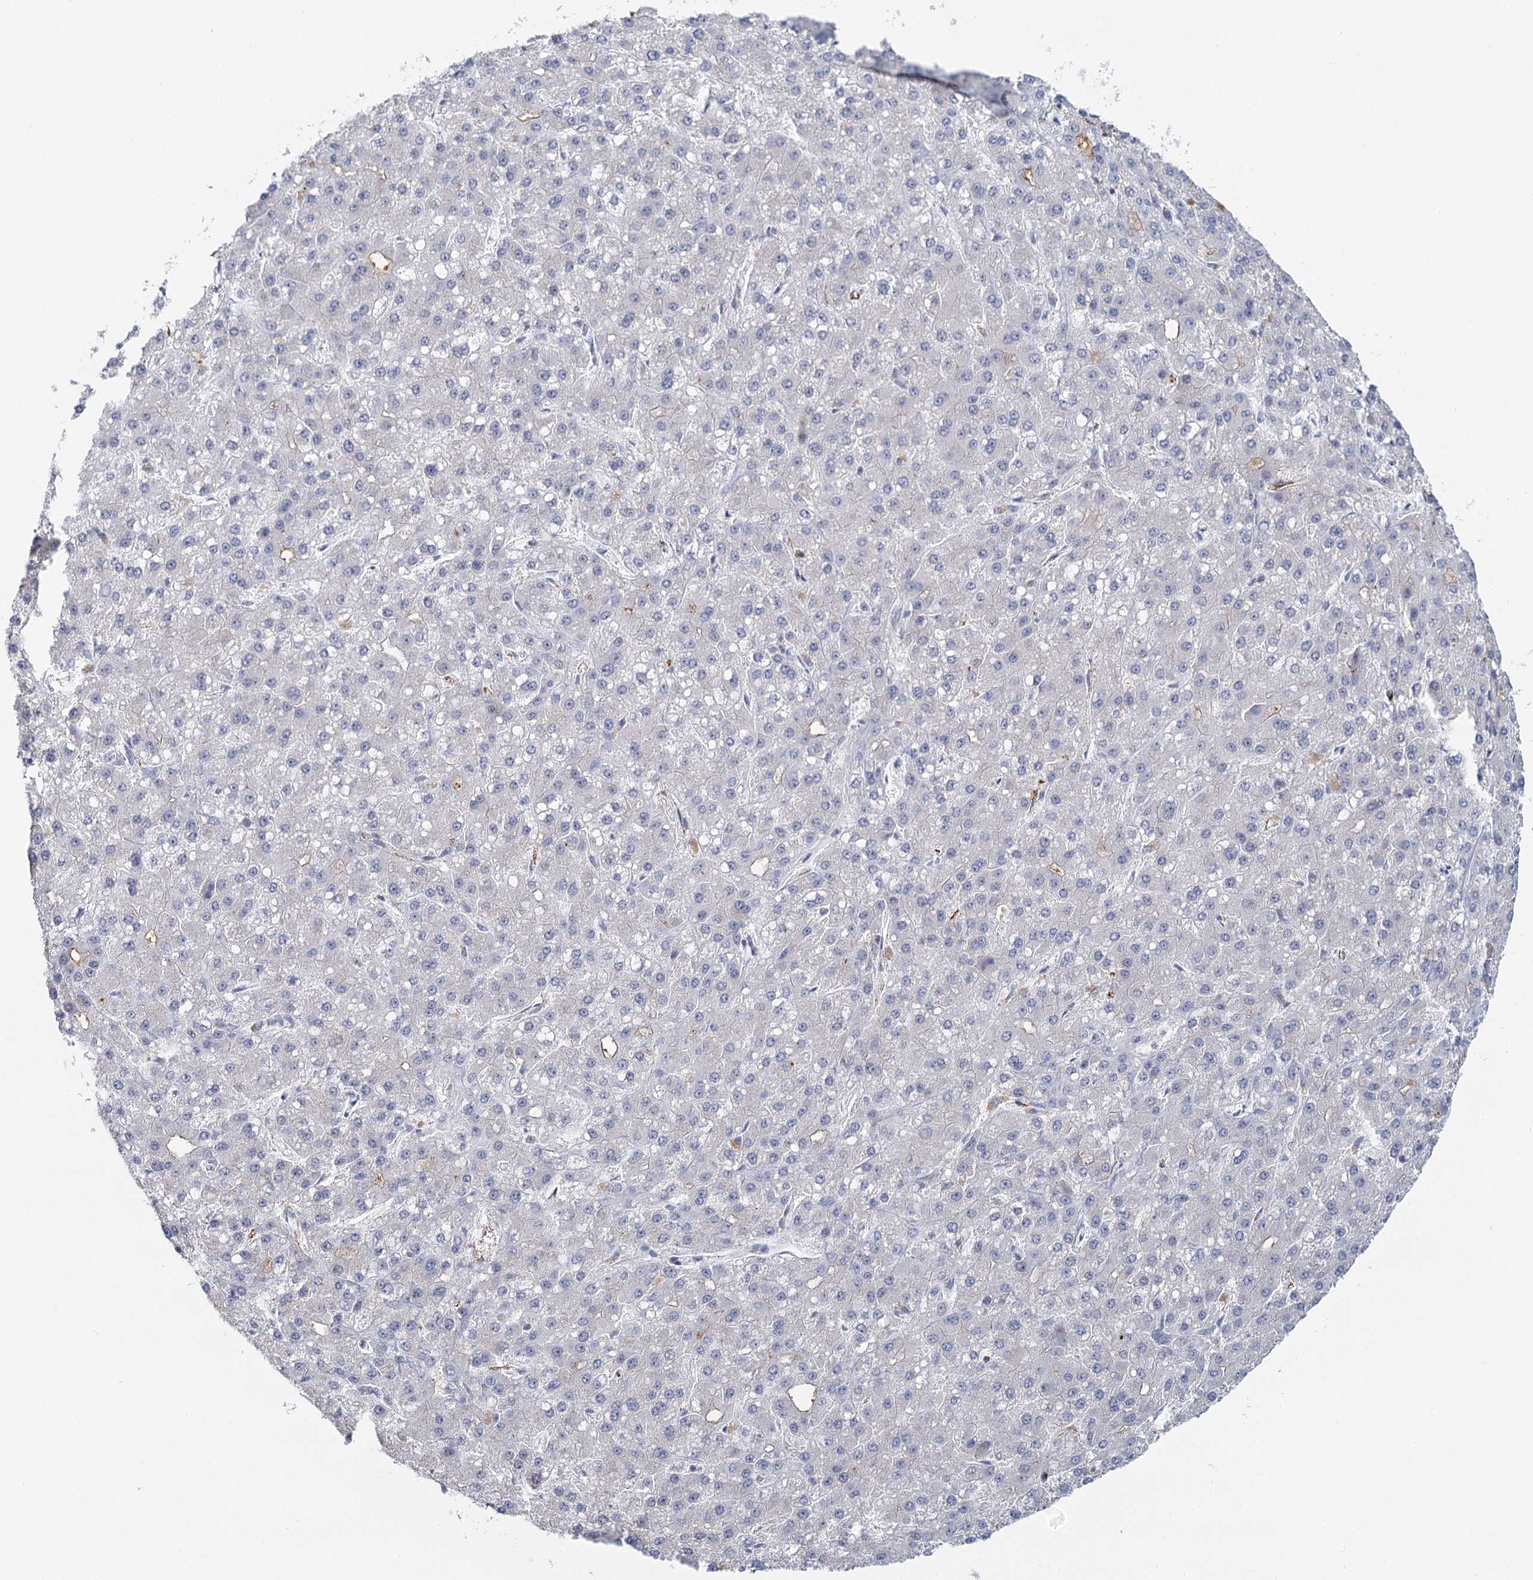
{"staining": {"intensity": "negative", "quantity": "none", "location": "none"}, "tissue": "liver cancer", "cell_type": "Tumor cells", "image_type": "cancer", "snomed": [{"axis": "morphology", "description": "Carcinoma, Hepatocellular, NOS"}, {"axis": "topography", "description": "Liver"}], "caption": "Immunohistochemical staining of liver cancer displays no significant staining in tumor cells.", "gene": "GPATCH11", "patient": {"sex": "male", "age": 67}}